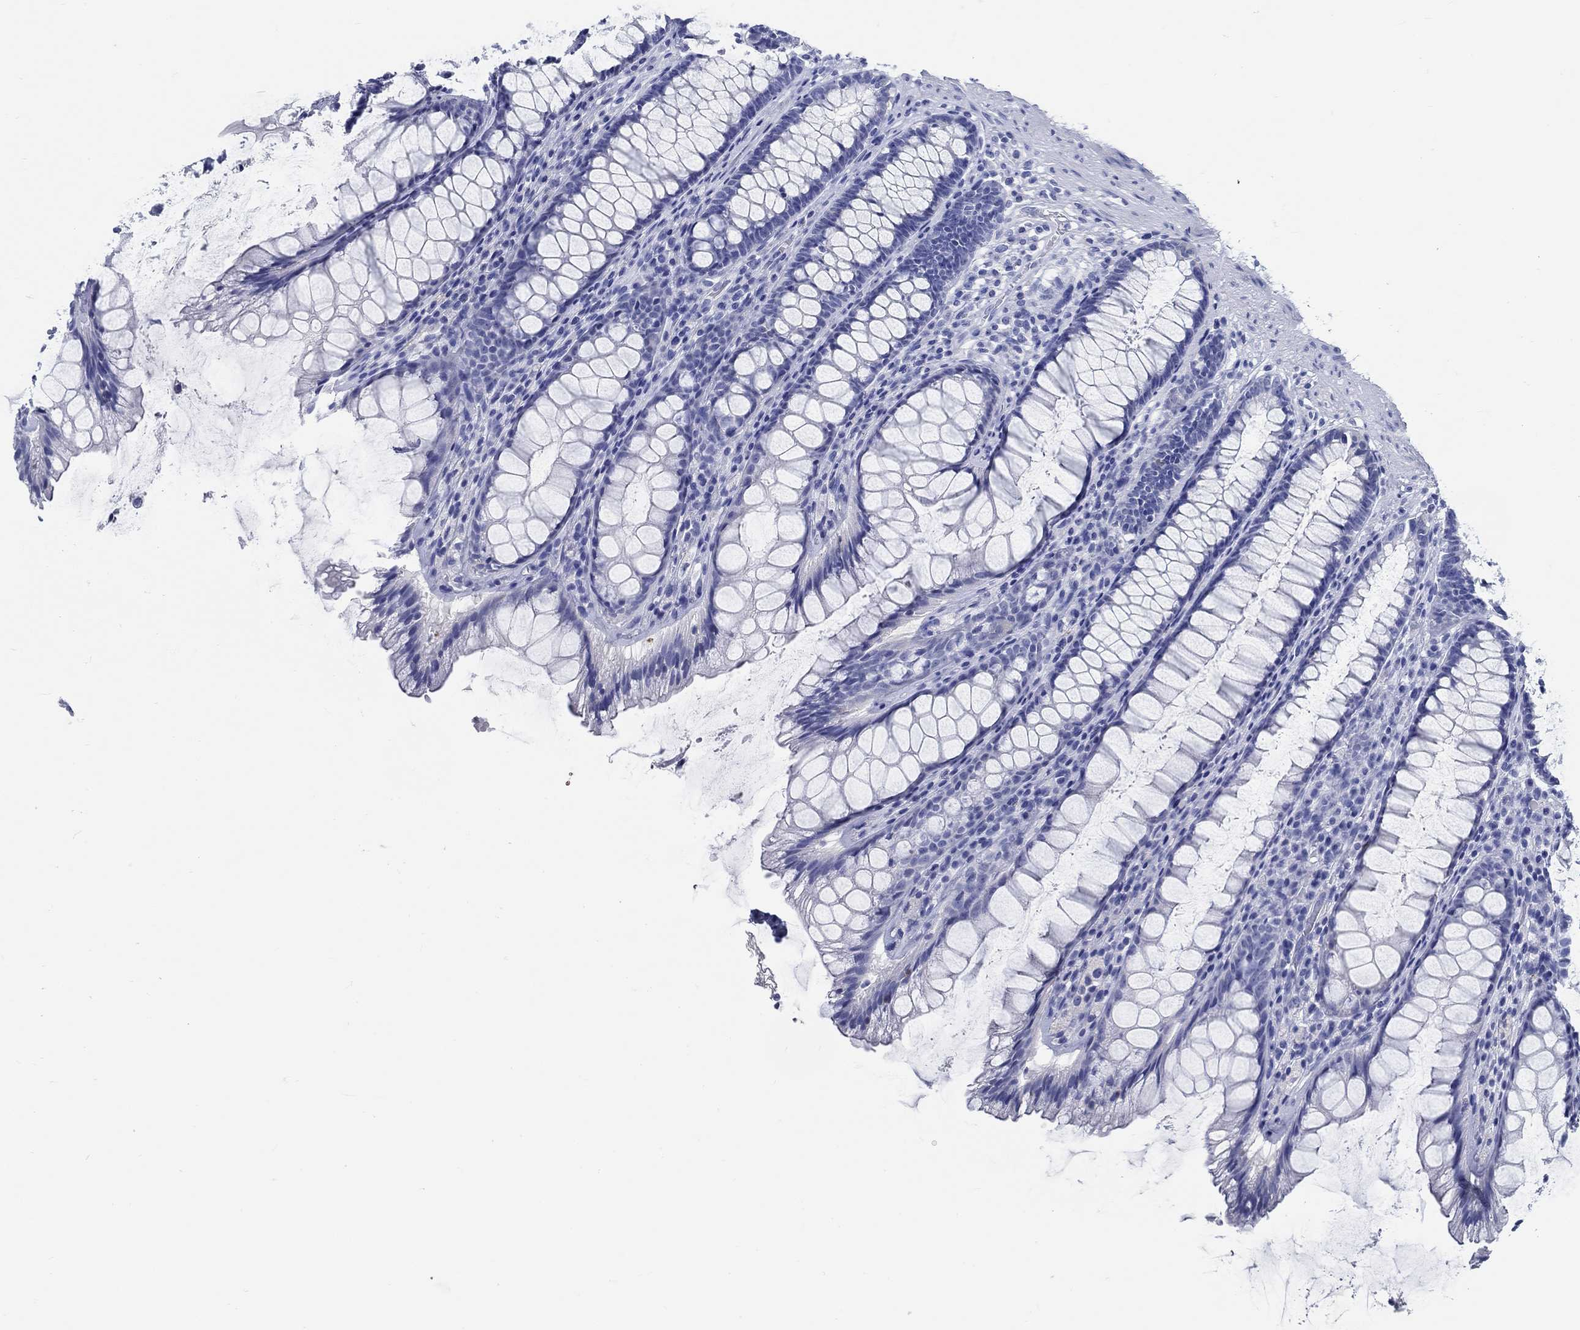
{"staining": {"intensity": "negative", "quantity": "none", "location": "none"}, "tissue": "rectum", "cell_type": "Glandular cells", "image_type": "normal", "snomed": [{"axis": "morphology", "description": "Normal tissue, NOS"}, {"axis": "topography", "description": "Rectum"}], "caption": "High power microscopy image of an immunohistochemistry (IHC) micrograph of normal rectum, revealing no significant expression in glandular cells. (DAB immunohistochemistry (IHC) visualized using brightfield microscopy, high magnification).", "gene": "FBXO2", "patient": {"sex": "male", "age": 72}}